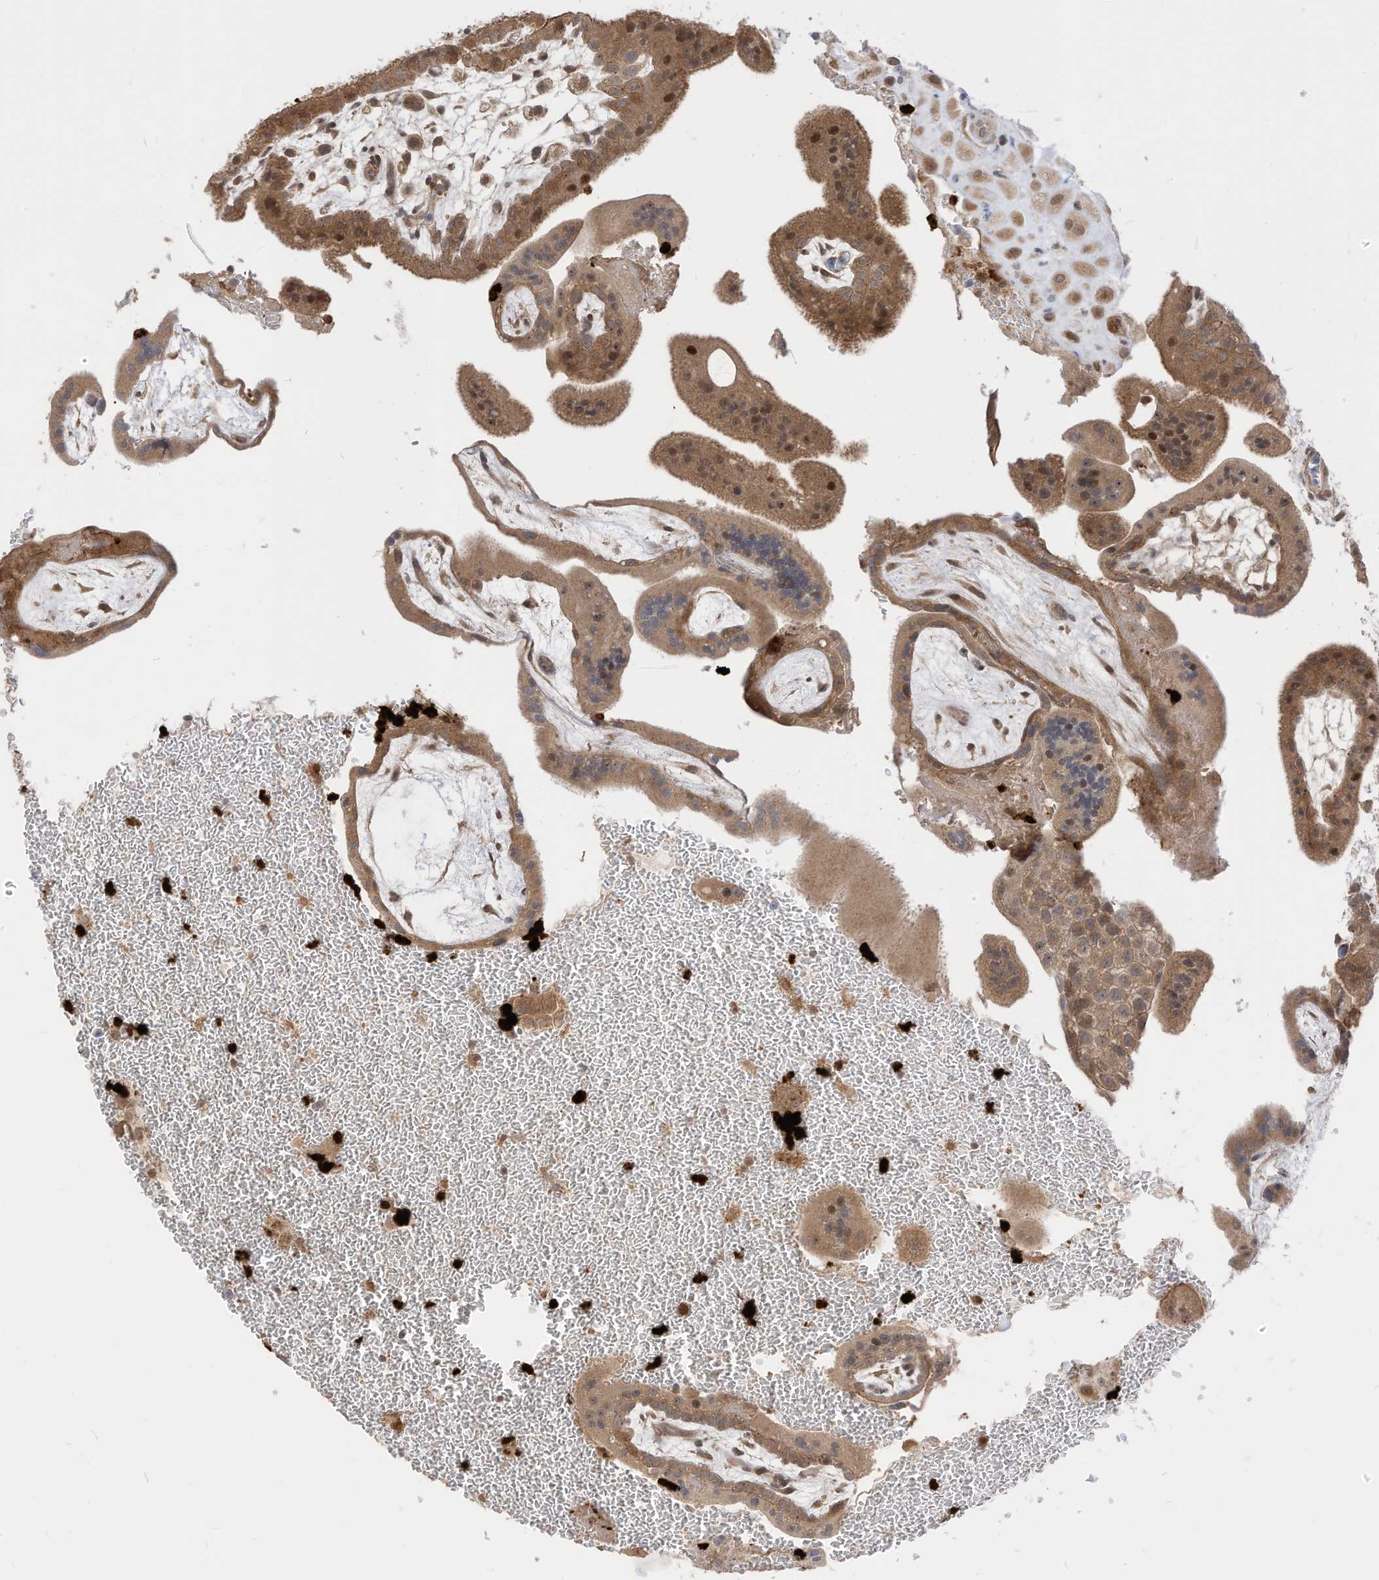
{"staining": {"intensity": "moderate", "quantity": ">75%", "location": "cytoplasmic/membranous"}, "tissue": "placenta", "cell_type": "Decidual cells", "image_type": "normal", "snomed": [{"axis": "morphology", "description": "Normal tissue, NOS"}, {"axis": "topography", "description": "Placenta"}], "caption": "Brown immunohistochemical staining in normal placenta demonstrates moderate cytoplasmic/membranous expression in about >75% of decidual cells. Ihc stains the protein of interest in brown and the nuclei are stained blue.", "gene": "CNKSR1", "patient": {"sex": "female", "age": 35}}